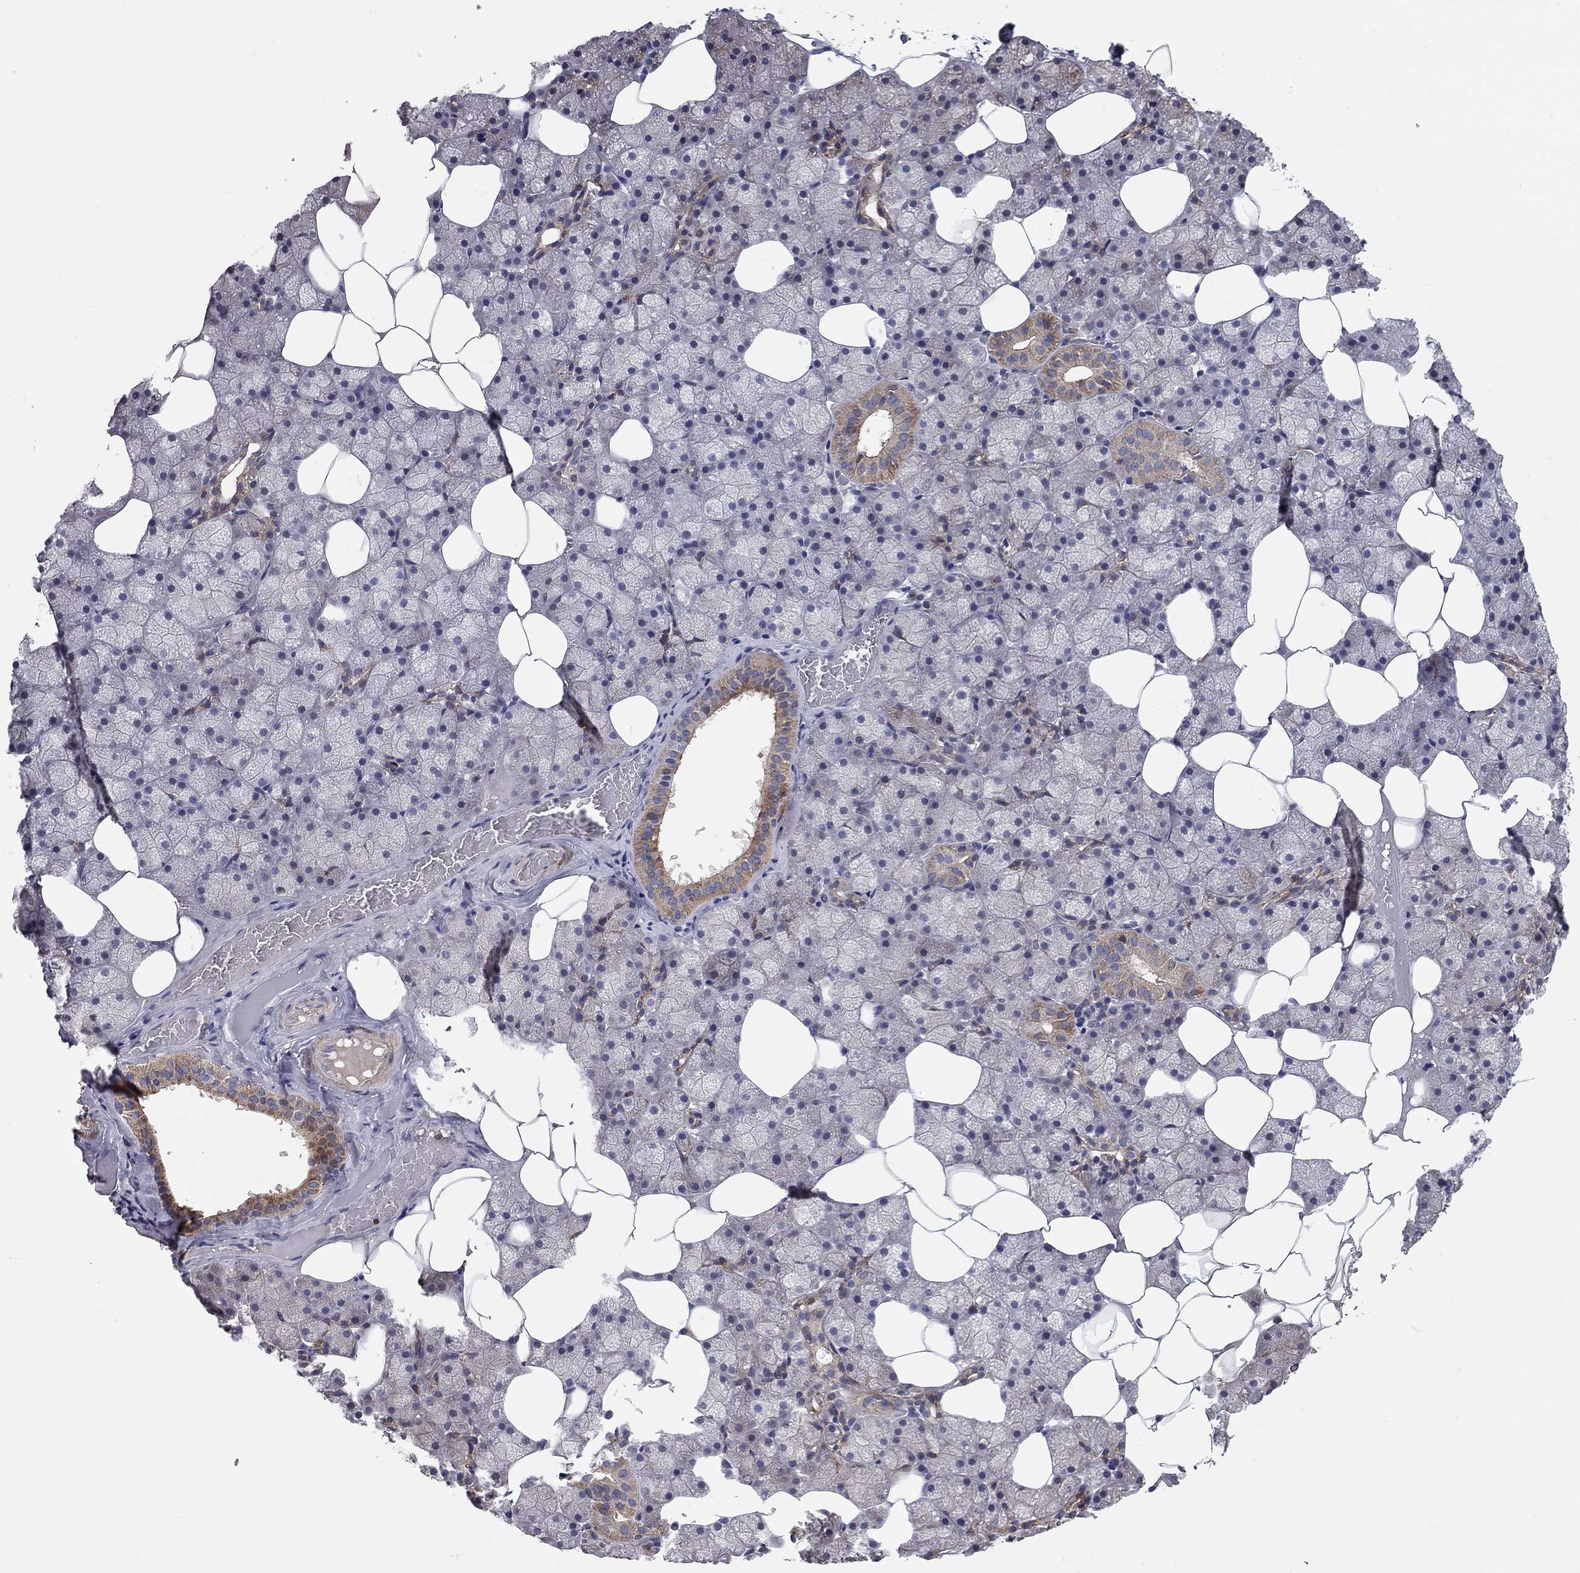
{"staining": {"intensity": "moderate", "quantity": "<25%", "location": "cytoplasmic/membranous"}, "tissue": "salivary gland", "cell_type": "Glandular cells", "image_type": "normal", "snomed": [{"axis": "morphology", "description": "Normal tissue, NOS"}, {"axis": "topography", "description": "Salivary gland"}], "caption": "High-power microscopy captured an immunohistochemistry image of unremarkable salivary gland, revealing moderate cytoplasmic/membranous positivity in about <25% of glandular cells. (IHC, brightfield microscopy, high magnification).", "gene": "KANSL1L", "patient": {"sex": "male", "age": 38}}